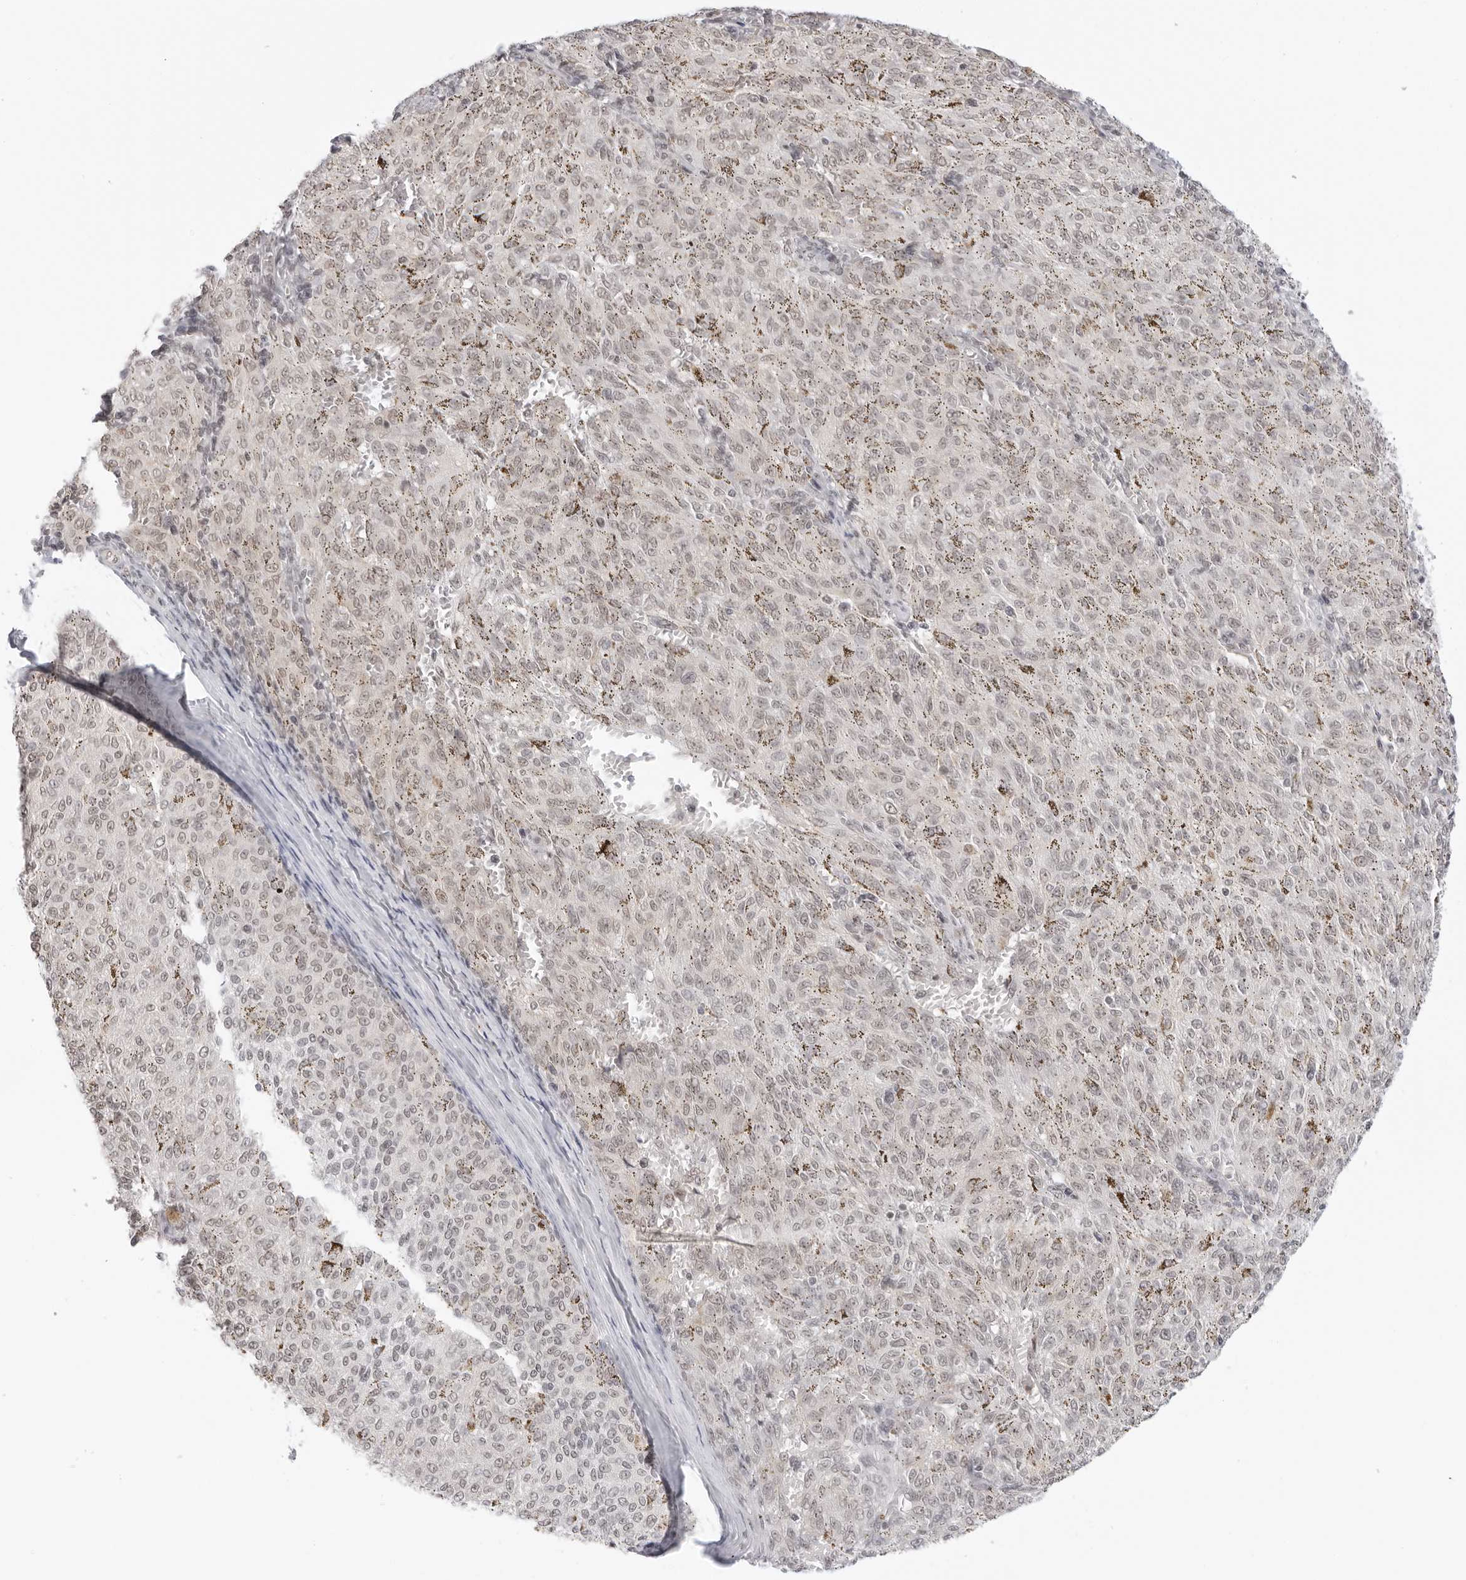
{"staining": {"intensity": "weak", "quantity": "25%-75%", "location": "nuclear"}, "tissue": "melanoma", "cell_type": "Tumor cells", "image_type": "cancer", "snomed": [{"axis": "morphology", "description": "Malignant melanoma, NOS"}, {"axis": "topography", "description": "Skin"}], "caption": "A low amount of weak nuclear expression is identified in approximately 25%-75% of tumor cells in malignant melanoma tissue.", "gene": "TCIM", "patient": {"sex": "female", "age": 72}}